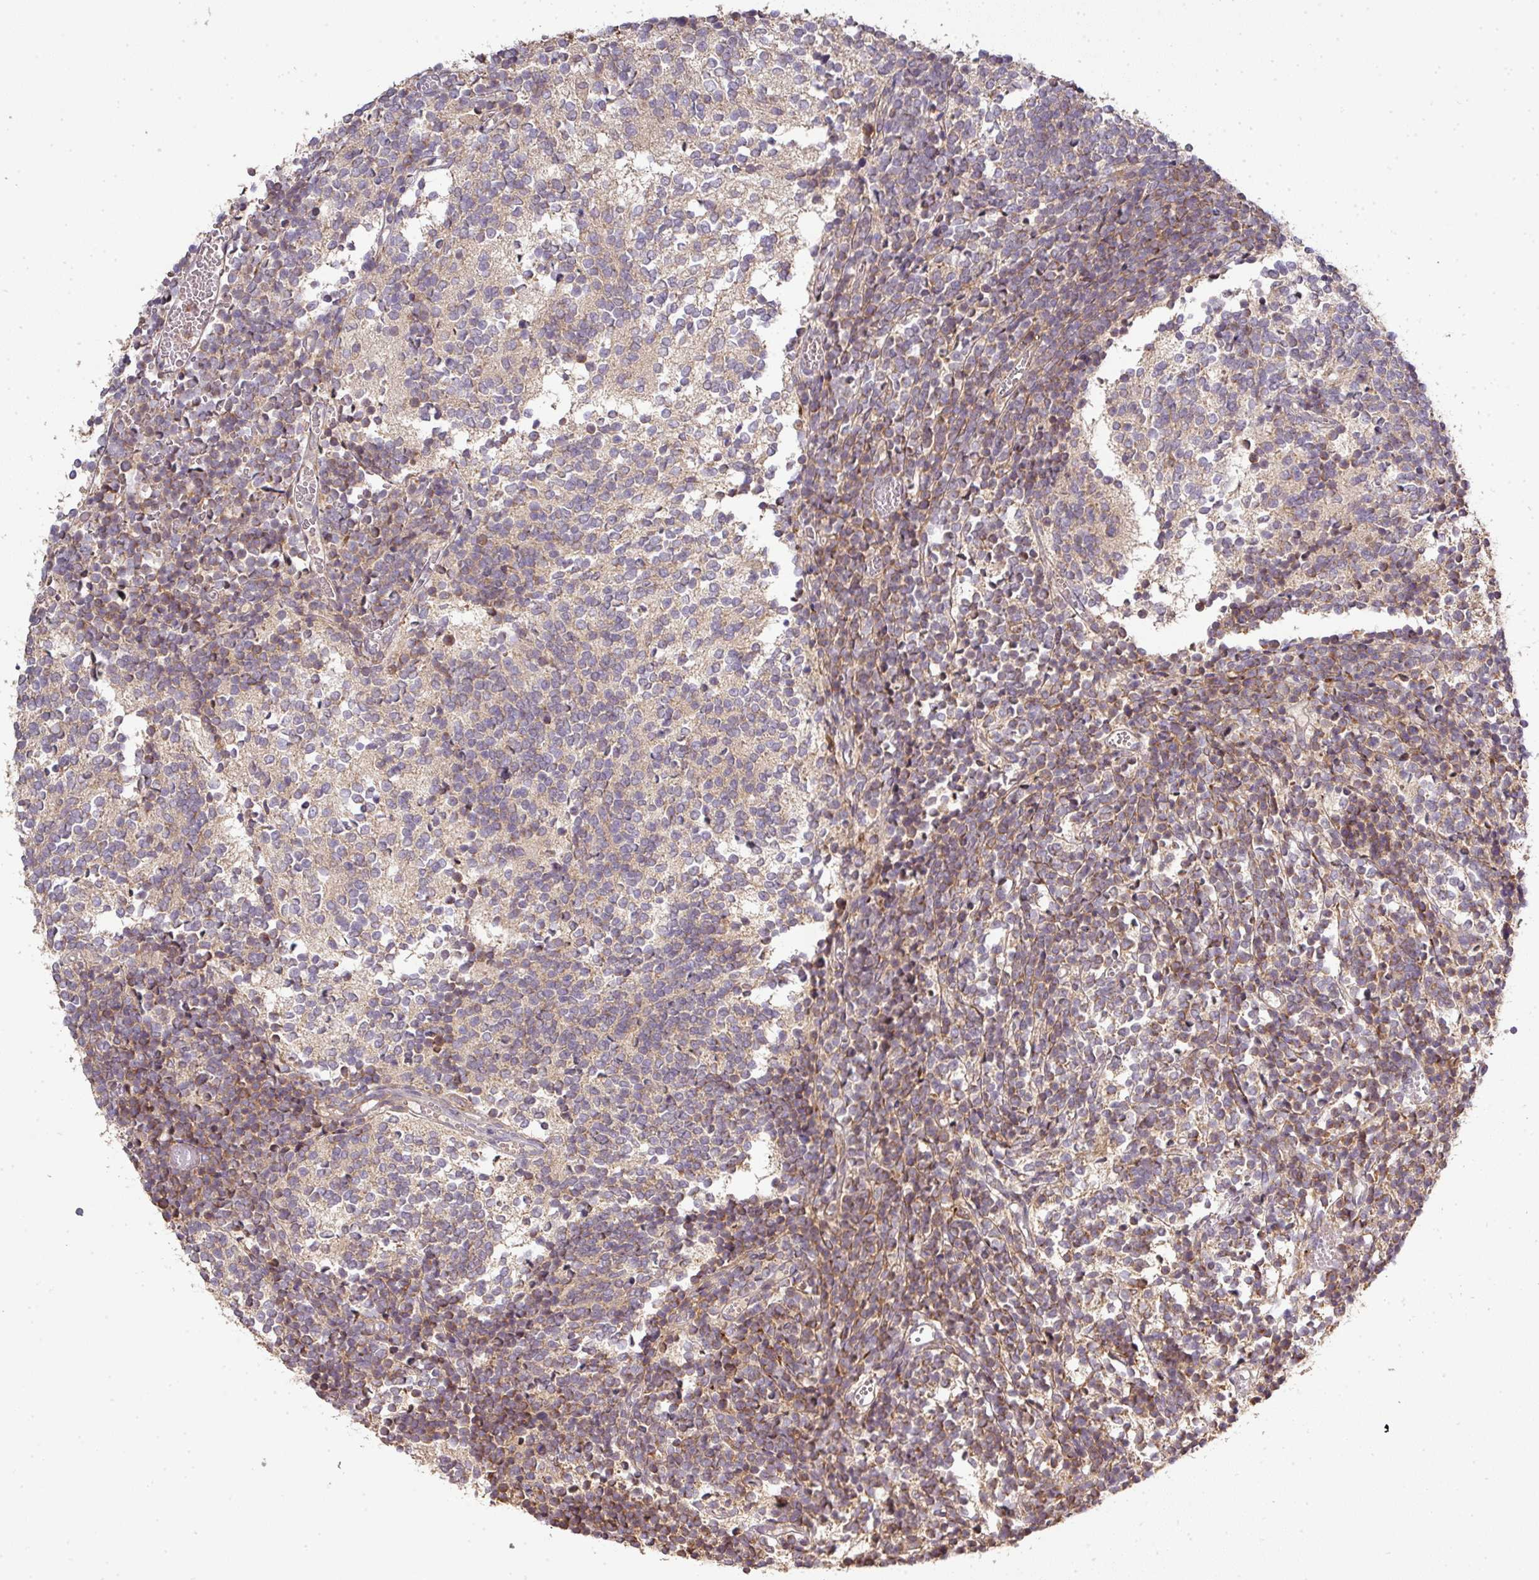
{"staining": {"intensity": "moderate", "quantity": "25%-75%", "location": "cytoplasmic/membranous"}, "tissue": "glioma", "cell_type": "Tumor cells", "image_type": "cancer", "snomed": [{"axis": "morphology", "description": "Glioma, malignant, Low grade"}, {"axis": "topography", "description": "Brain"}], "caption": "Moderate cytoplasmic/membranous expression is appreciated in about 25%-75% of tumor cells in glioma.", "gene": "GALP", "patient": {"sex": "female", "age": 1}}